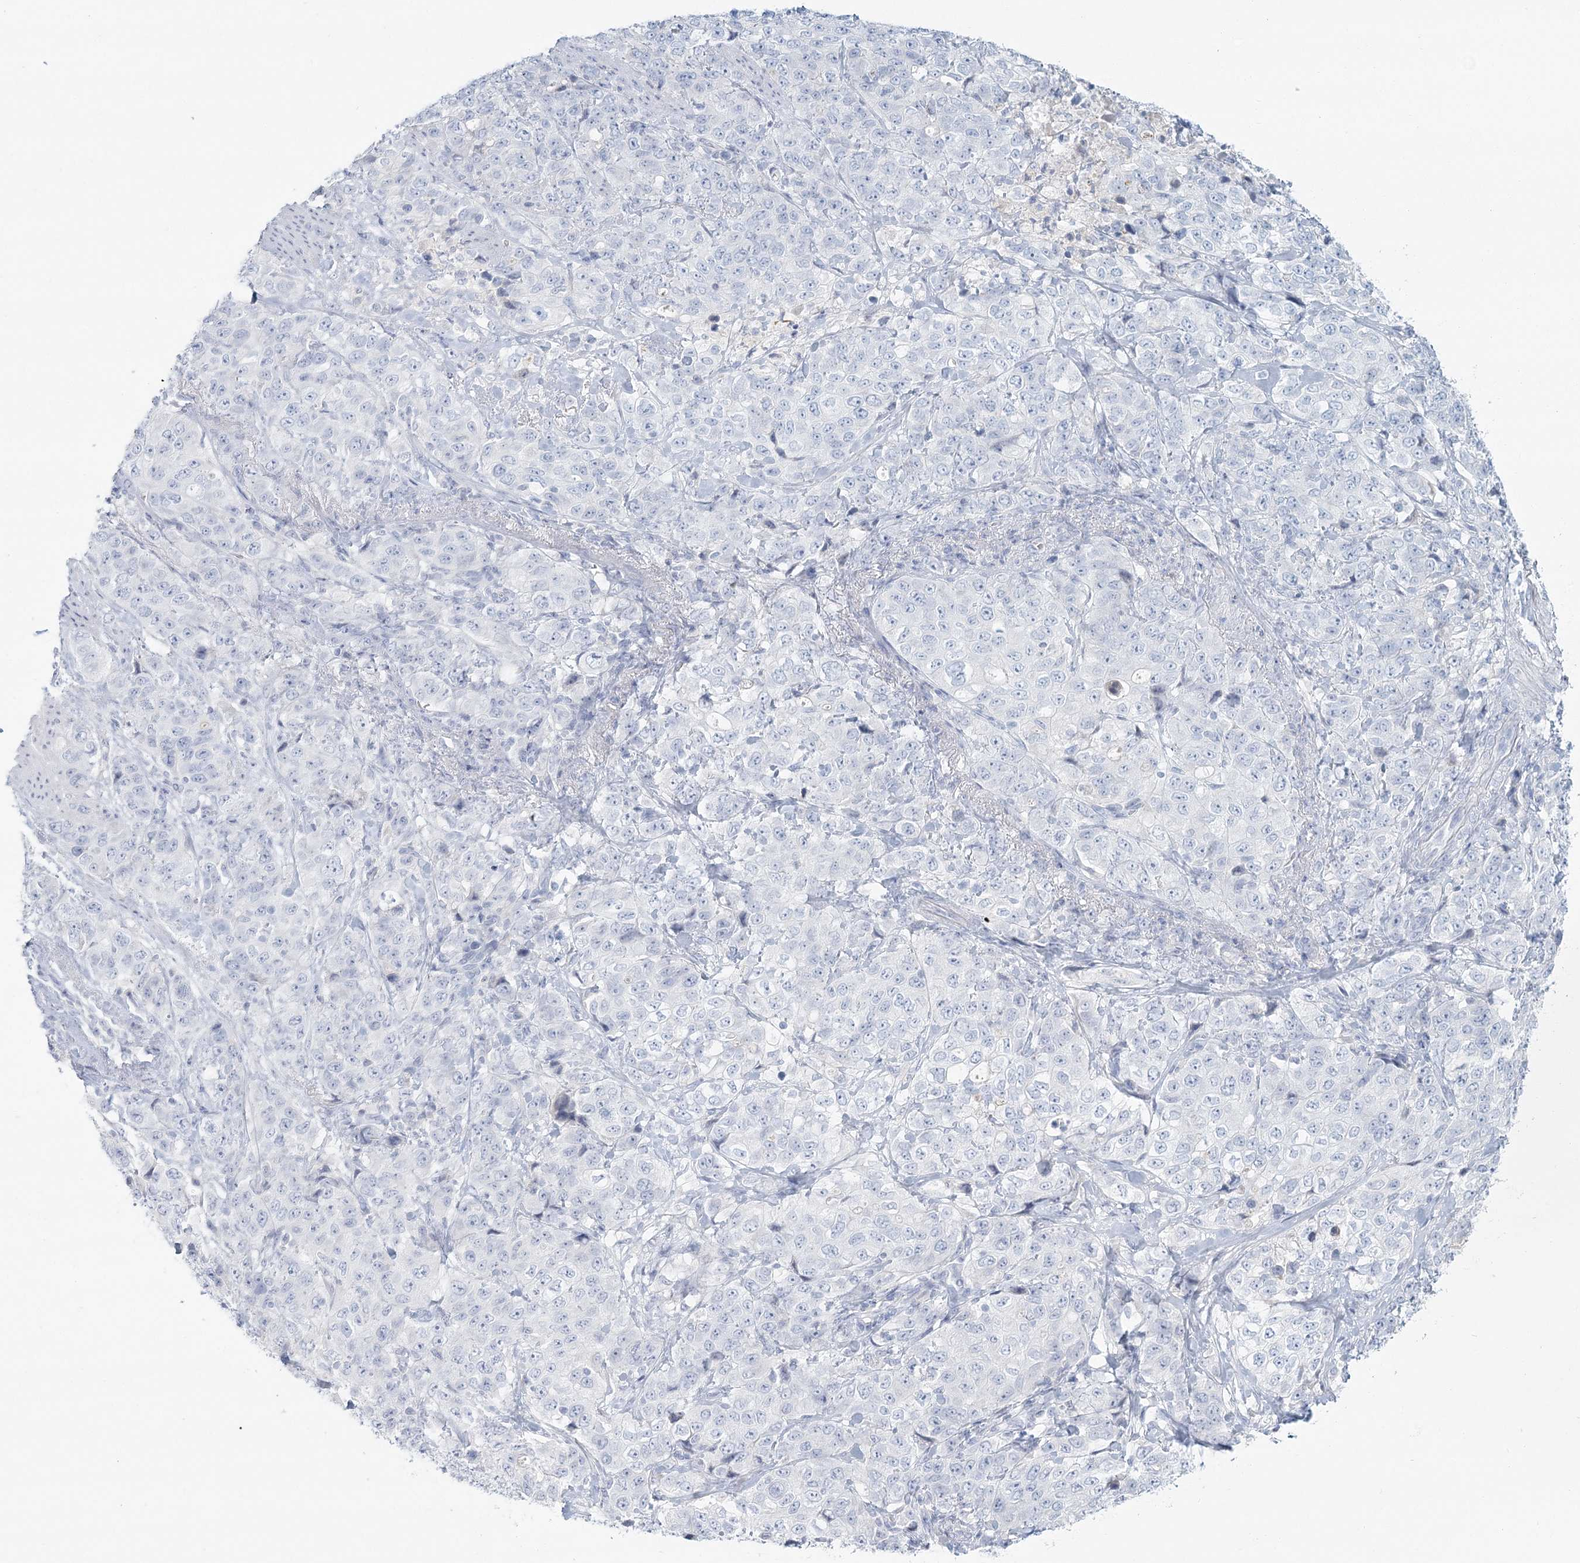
{"staining": {"intensity": "negative", "quantity": "none", "location": "none"}, "tissue": "stomach cancer", "cell_type": "Tumor cells", "image_type": "cancer", "snomed": [{"axis": "morphology", "description": "Adenocarcinoma, NOS"}, {"axis": "topography", "description": "Stomach"}], "caption": "DAB immunohistochemical staining of human adenocarcinoma (stomach) demonstrates no significant positivity in tumor cells.", "gene": "DMGDH", "patient": {"sex": "male", "age": 48}}